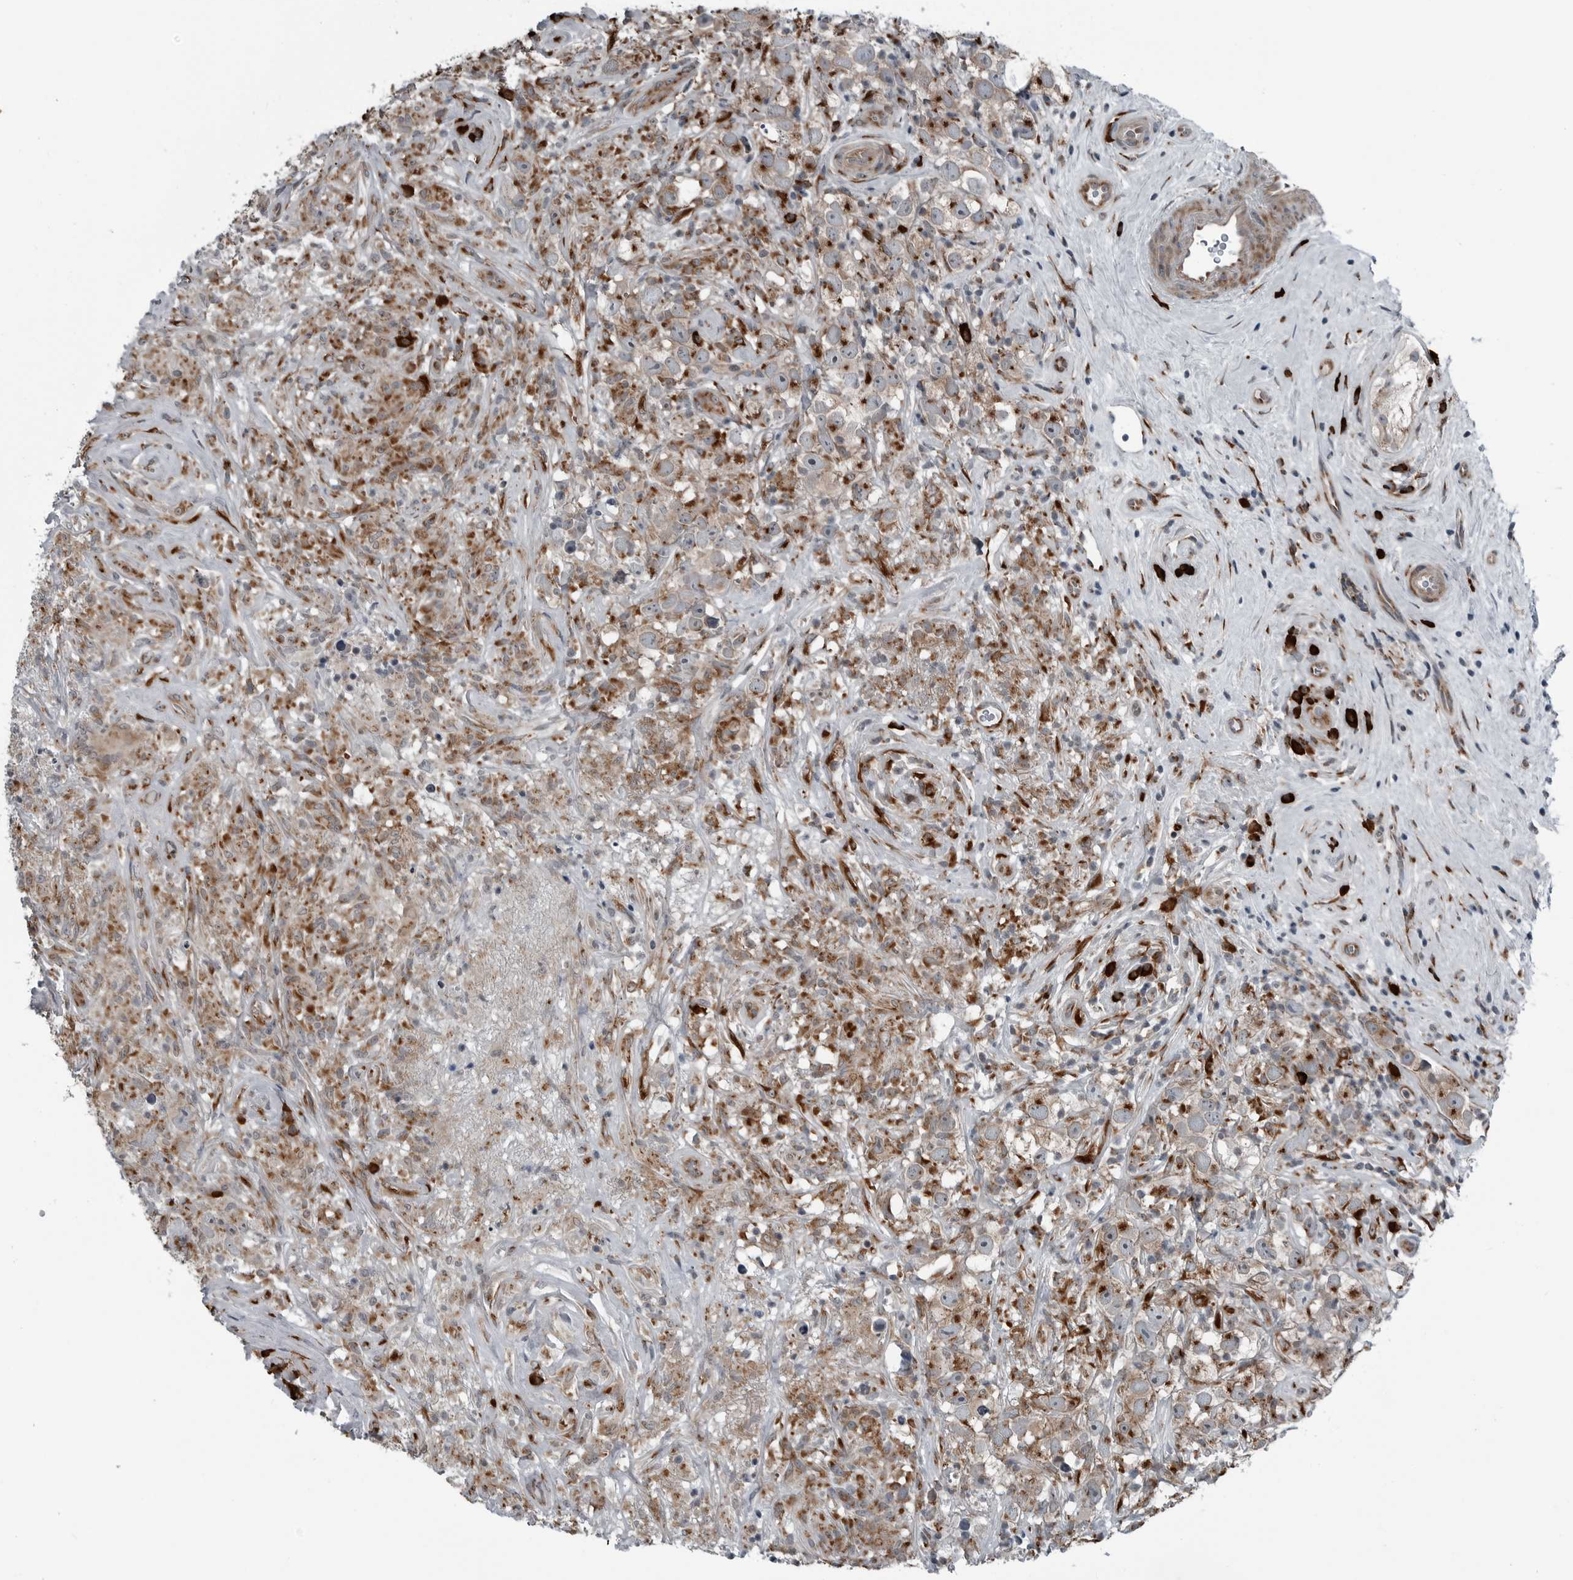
{"staining": {"intensity": "moderate", "quantity": "25%-75%", "location": "cytoplasmic/membranous"}, "tissue": "testis cancer", "cell_type": "Tumor cells", "image_type": "cancer", "snomed": [{"axis": "morphology", "description": "Seminoma, NOS"}, {"axis": "topography", "description": "Testis"}], "caption": "Approximately 25%-75% of tumor cells in testis seminoma demonstrate moderate cytoplasmic/membranous protein staining as visualized by brown immunohistochemical staining.", "gene": "CEP85", "patient": {"sex": "male", "age": 49}}